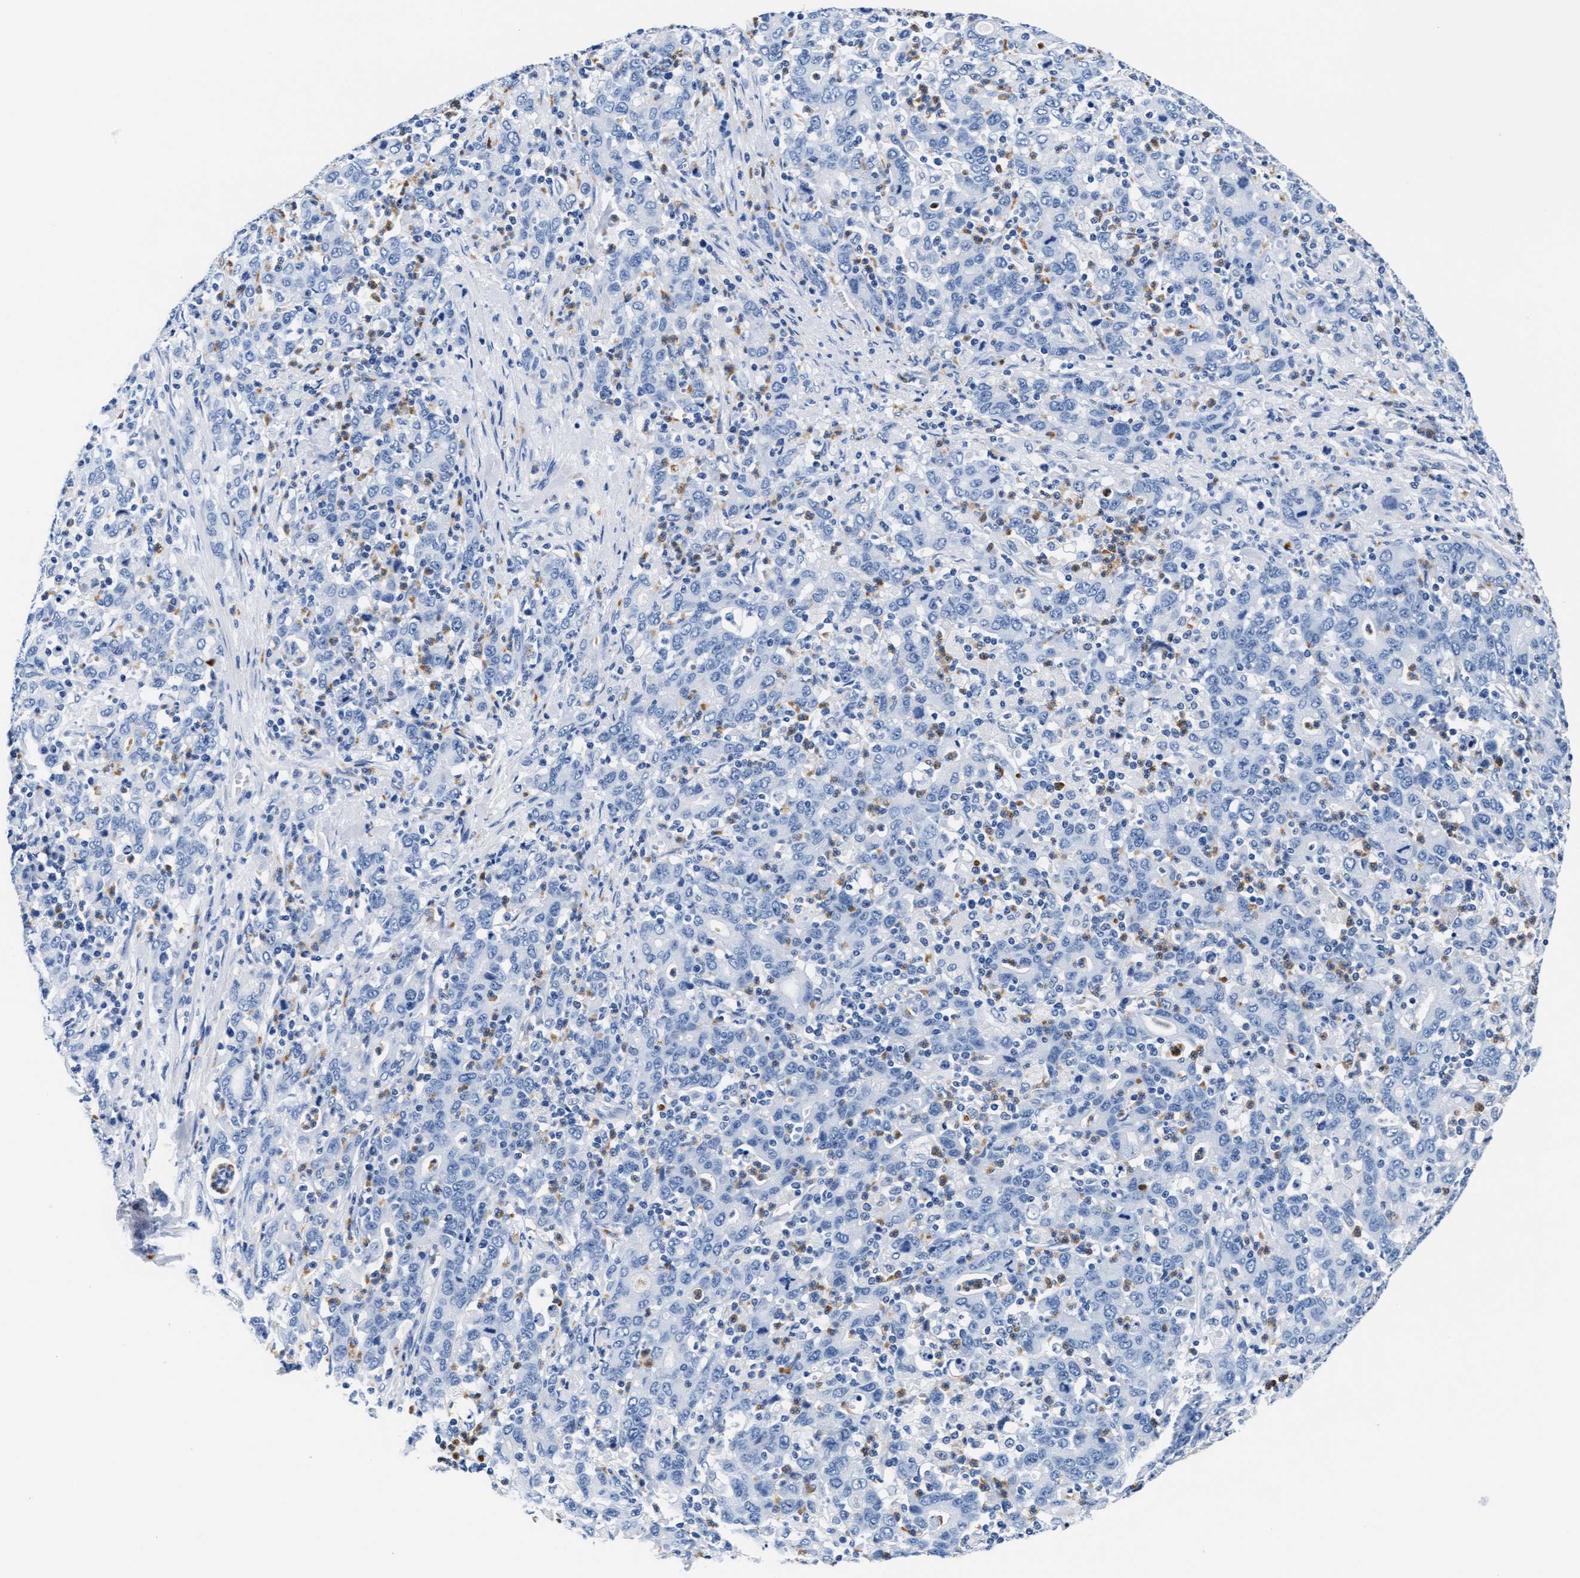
{"staining": {"intensity": "negative", "quantity": "none", "location": "none"}, "tissue": "stomach cancer", "cell_type": "Tumor cells", "image_type": "cancer", "snomed": [{"axis": "morphology", "description": "Adenocarcinoma, NOS"}, {"axis": "topography", "description": "Stomach, upper"}], "caption": "Photomicrograph shows no protein expression in tumor cells of stomach adenocarcinoma tissue.", "gene": "MMP8", "patient": {"sex": "male", "age": 69}}